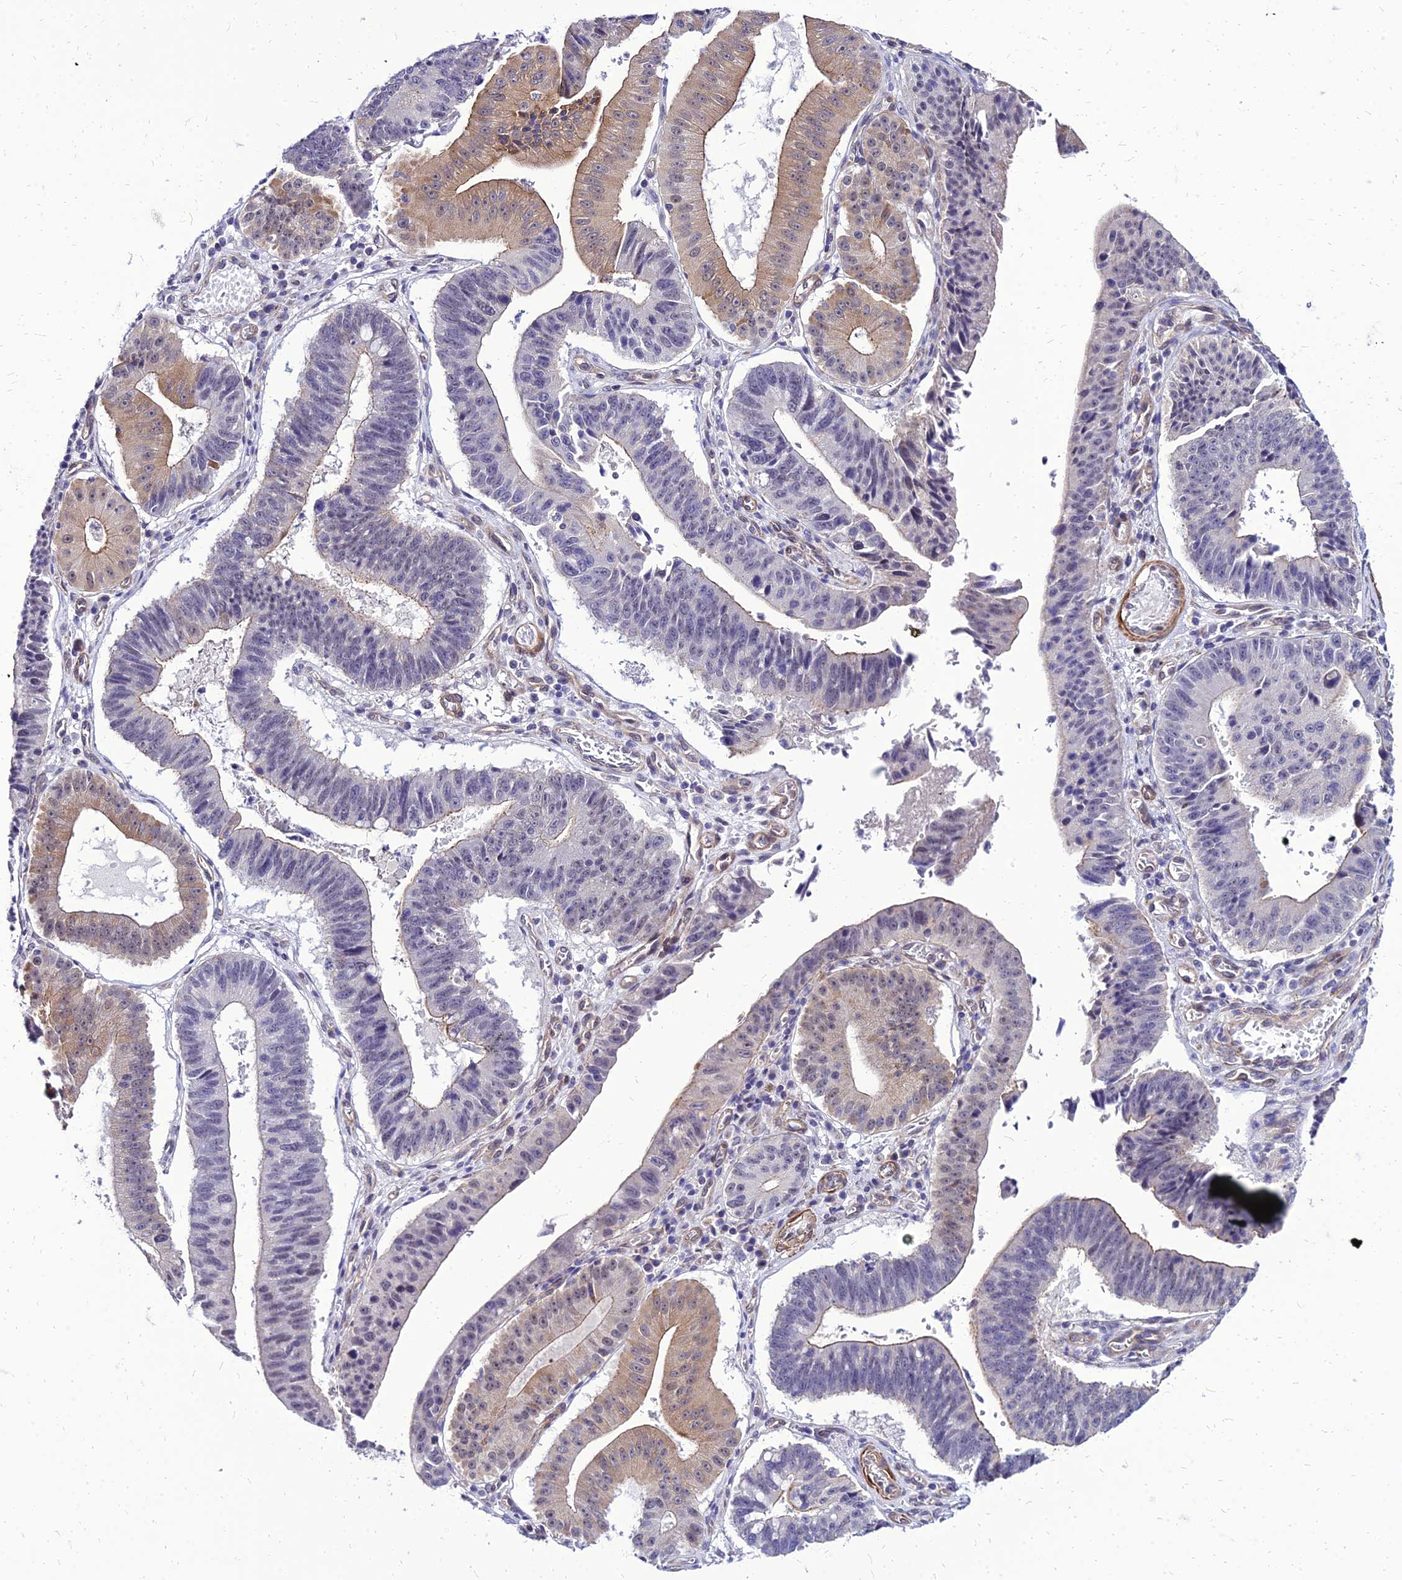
{"staining": {"intensity": "weak", "quantity": "<25%", "location": "cytoplasmic/membranous,nuclear"}, "tissue": "stomach cancer", "cell_type": "Tumor cells", "image_type": "cancer", "snomed": [{"axis": "morphology", "description": "Adenocarcinoma, NOS"}, {"axis": "topography", "description": "Stomach"}], "caption": "Tumor cells show no significant protein staining in stomach adenocarcinoma.", "gene": "YEATS2", "patient": {"sex": "male", "age": 59}}